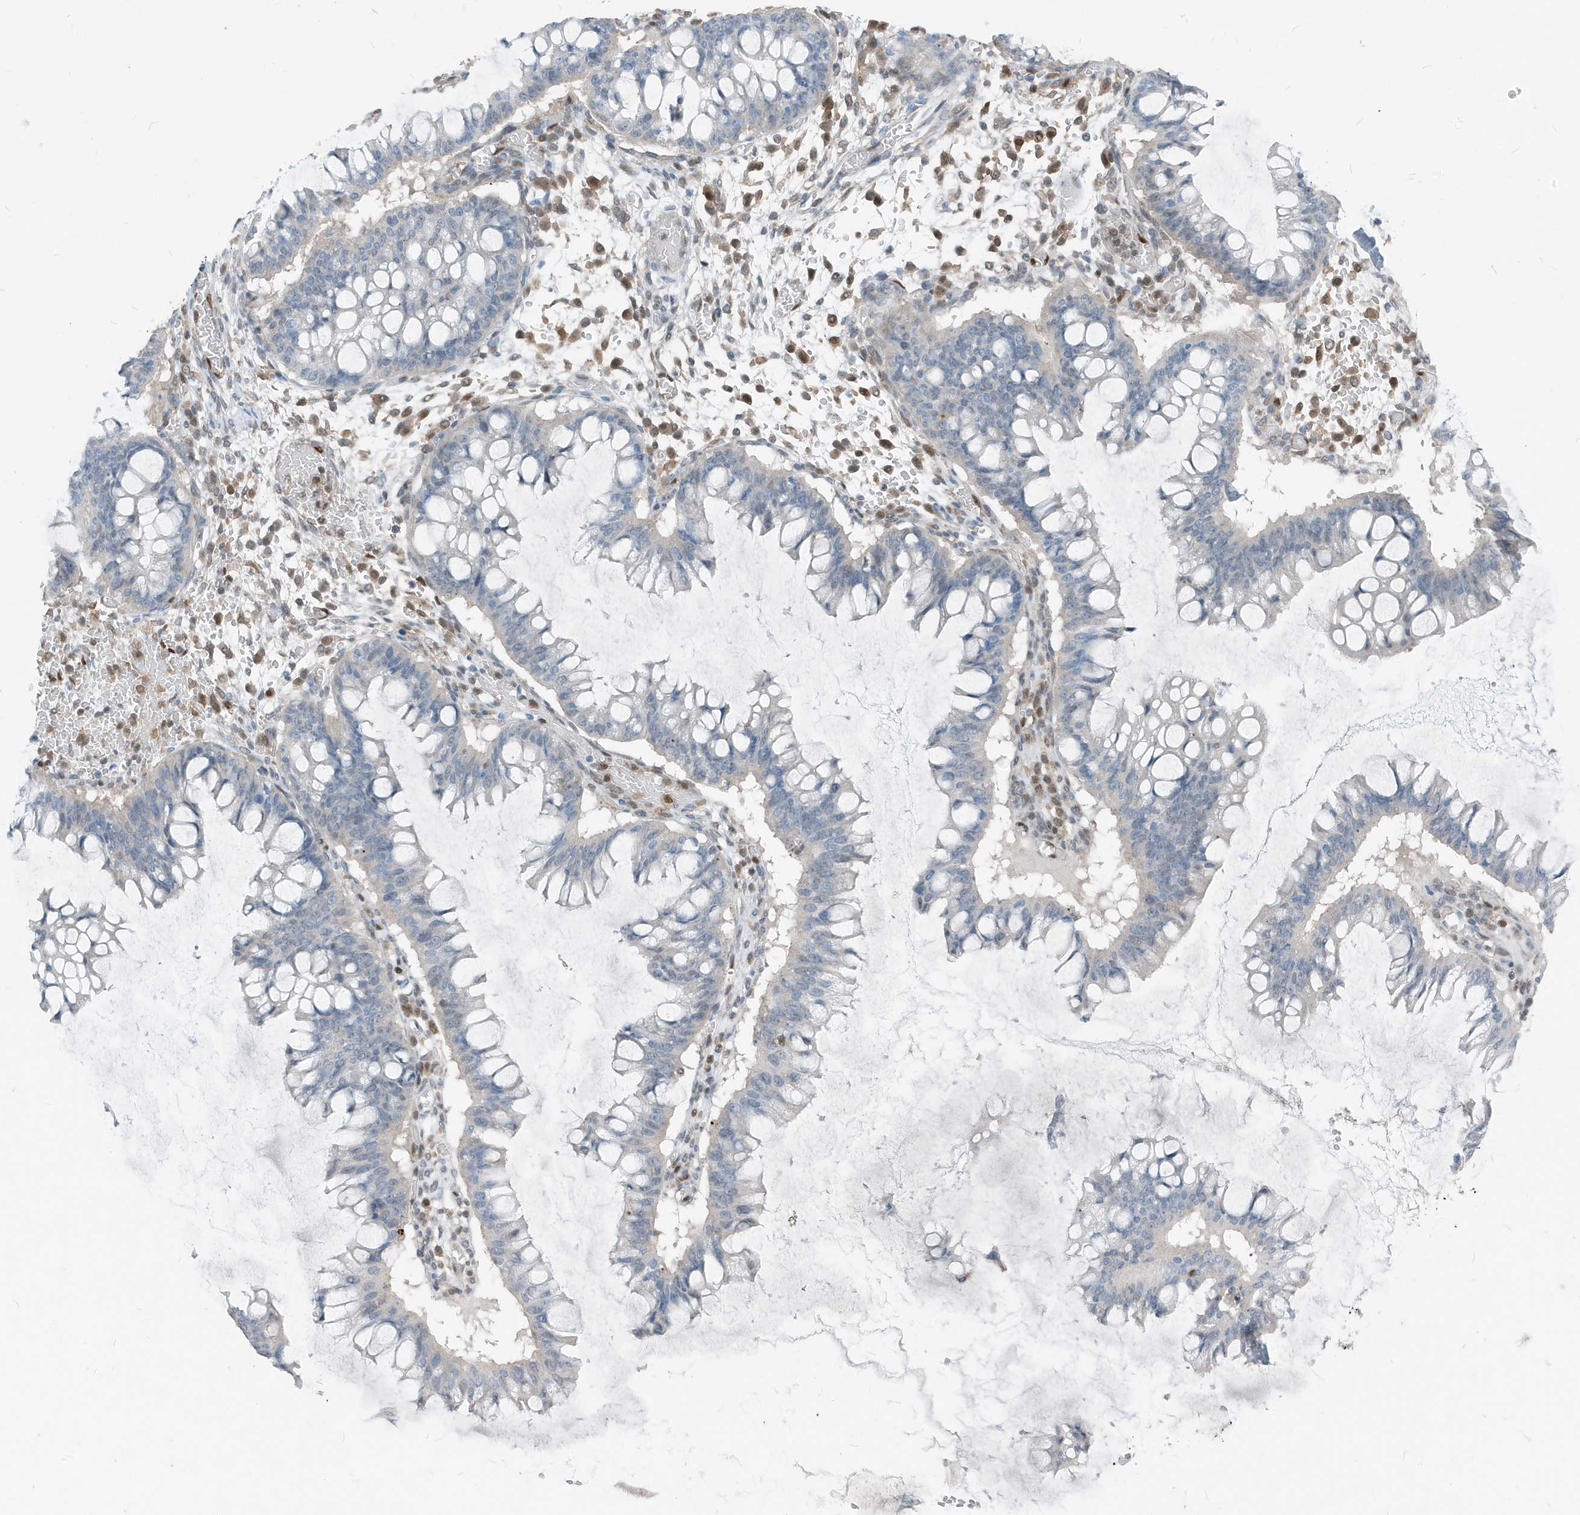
{"staining": {"intensity": "negative", "quantity": "none", "location": "none"}, "tissue": "ovarian cancer", "cell_type": "Tumor cells", "image_type": "cancer", "snomed": [{"axis": "morphology", "description": "Cystadenocarcinoma, mucinous, NOS"}, {"axis": "topography", "description": "Ovary"}], "caption": "A high-resolution histopathology image shows immunohistochemistry (IHC) staining of ovarian cancer, which displays no significant positivity in tumor cells.", "gene": "NCOA7", "patient": {"sex": "female", "age": 73}}